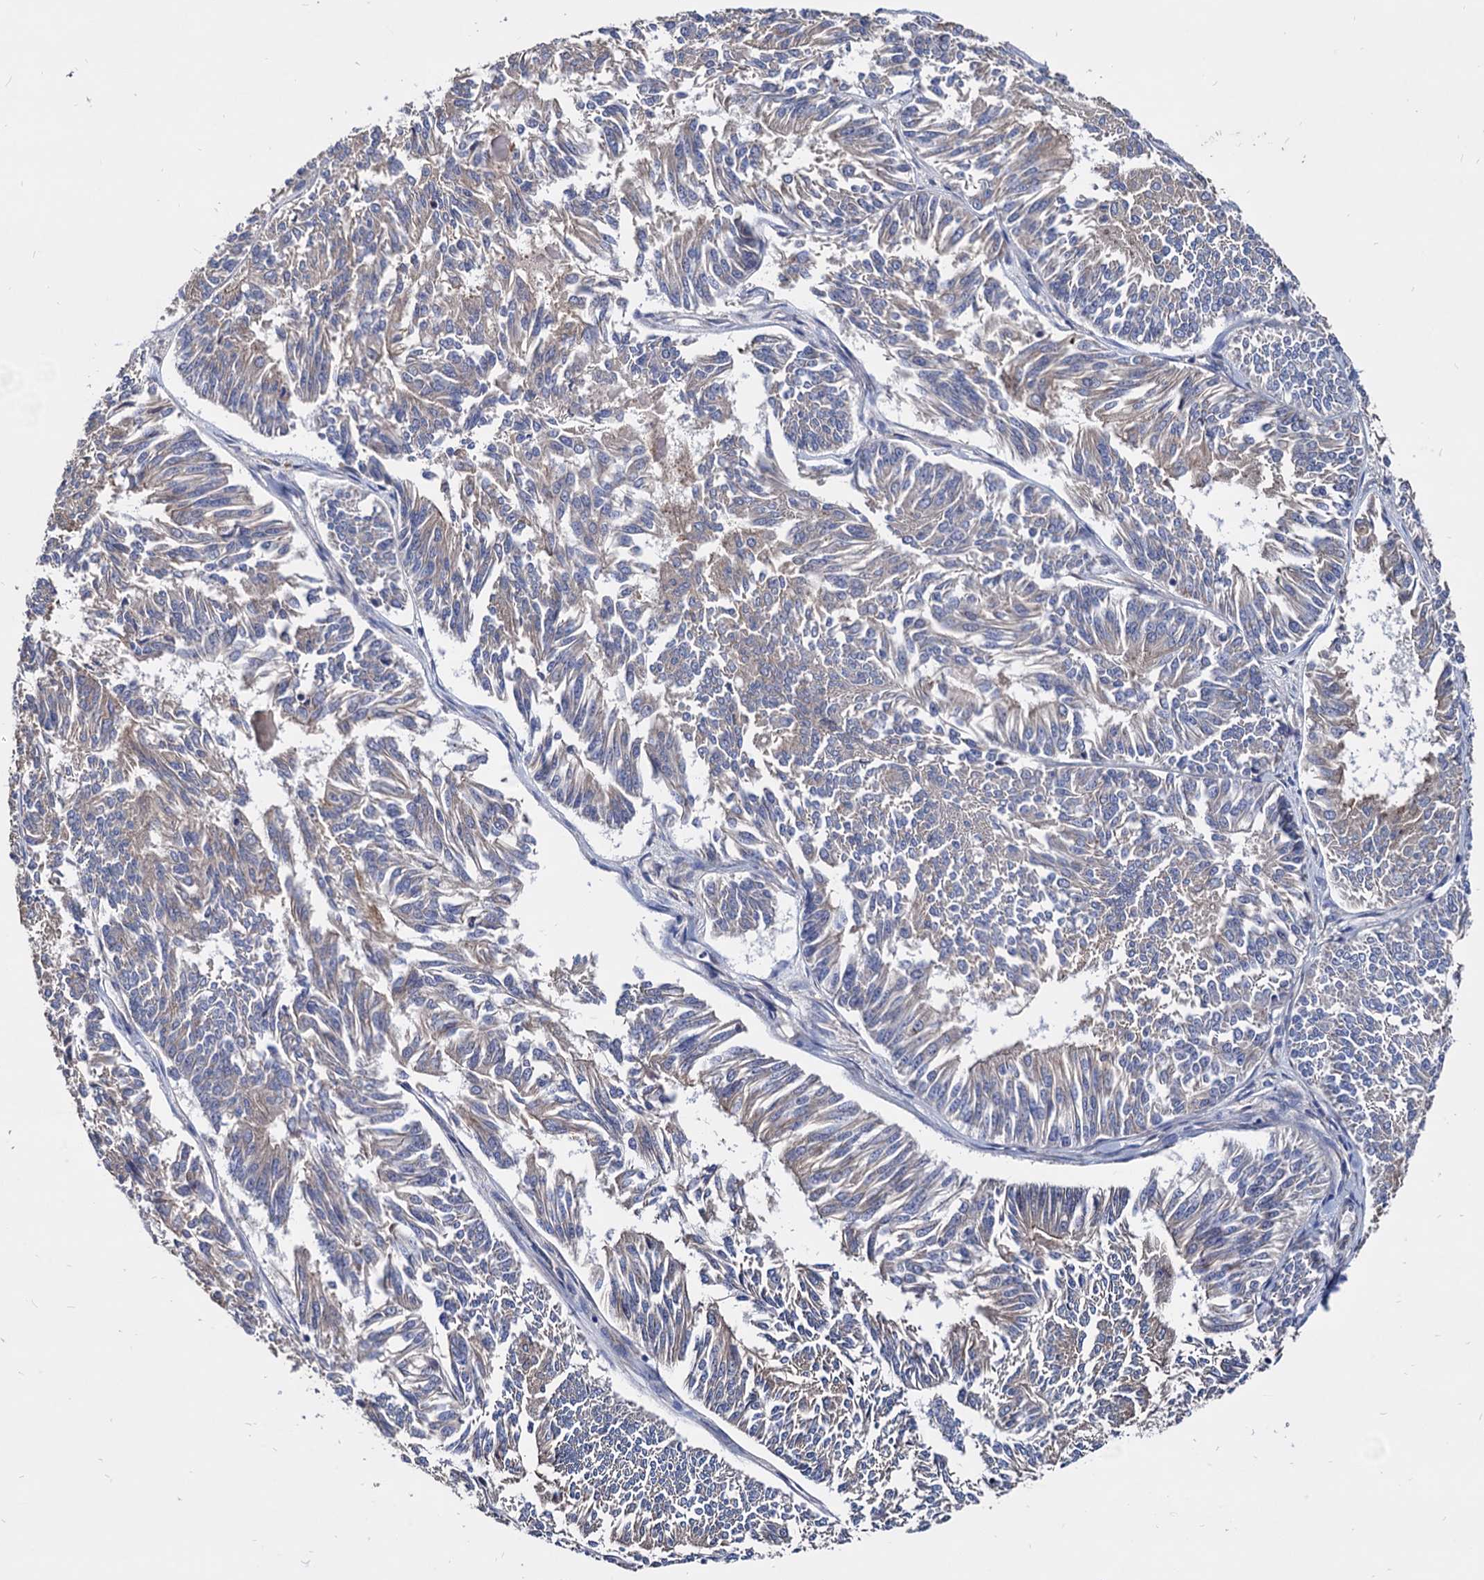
{"staining": {"intensity": "weak", "quantity": "<25%", "location": "cytoplasmic/membranous"}, "tissue": "endometrial cancer", "cell_type": "Tumor cells", "image_type": "cancer", "snomed": [{"axis": "morphology", "description": "Adenocarcinoma, NOS"}, {"axis": "topography", "description": "Endometrium"}], "caption": "Endometrial cancer (adenocarcinoma) was stained to show a protein in brown. There is no significant positivity in tumor cells.", "gene": "WDR11", "patient": {"sex": "female", "age": 58}}